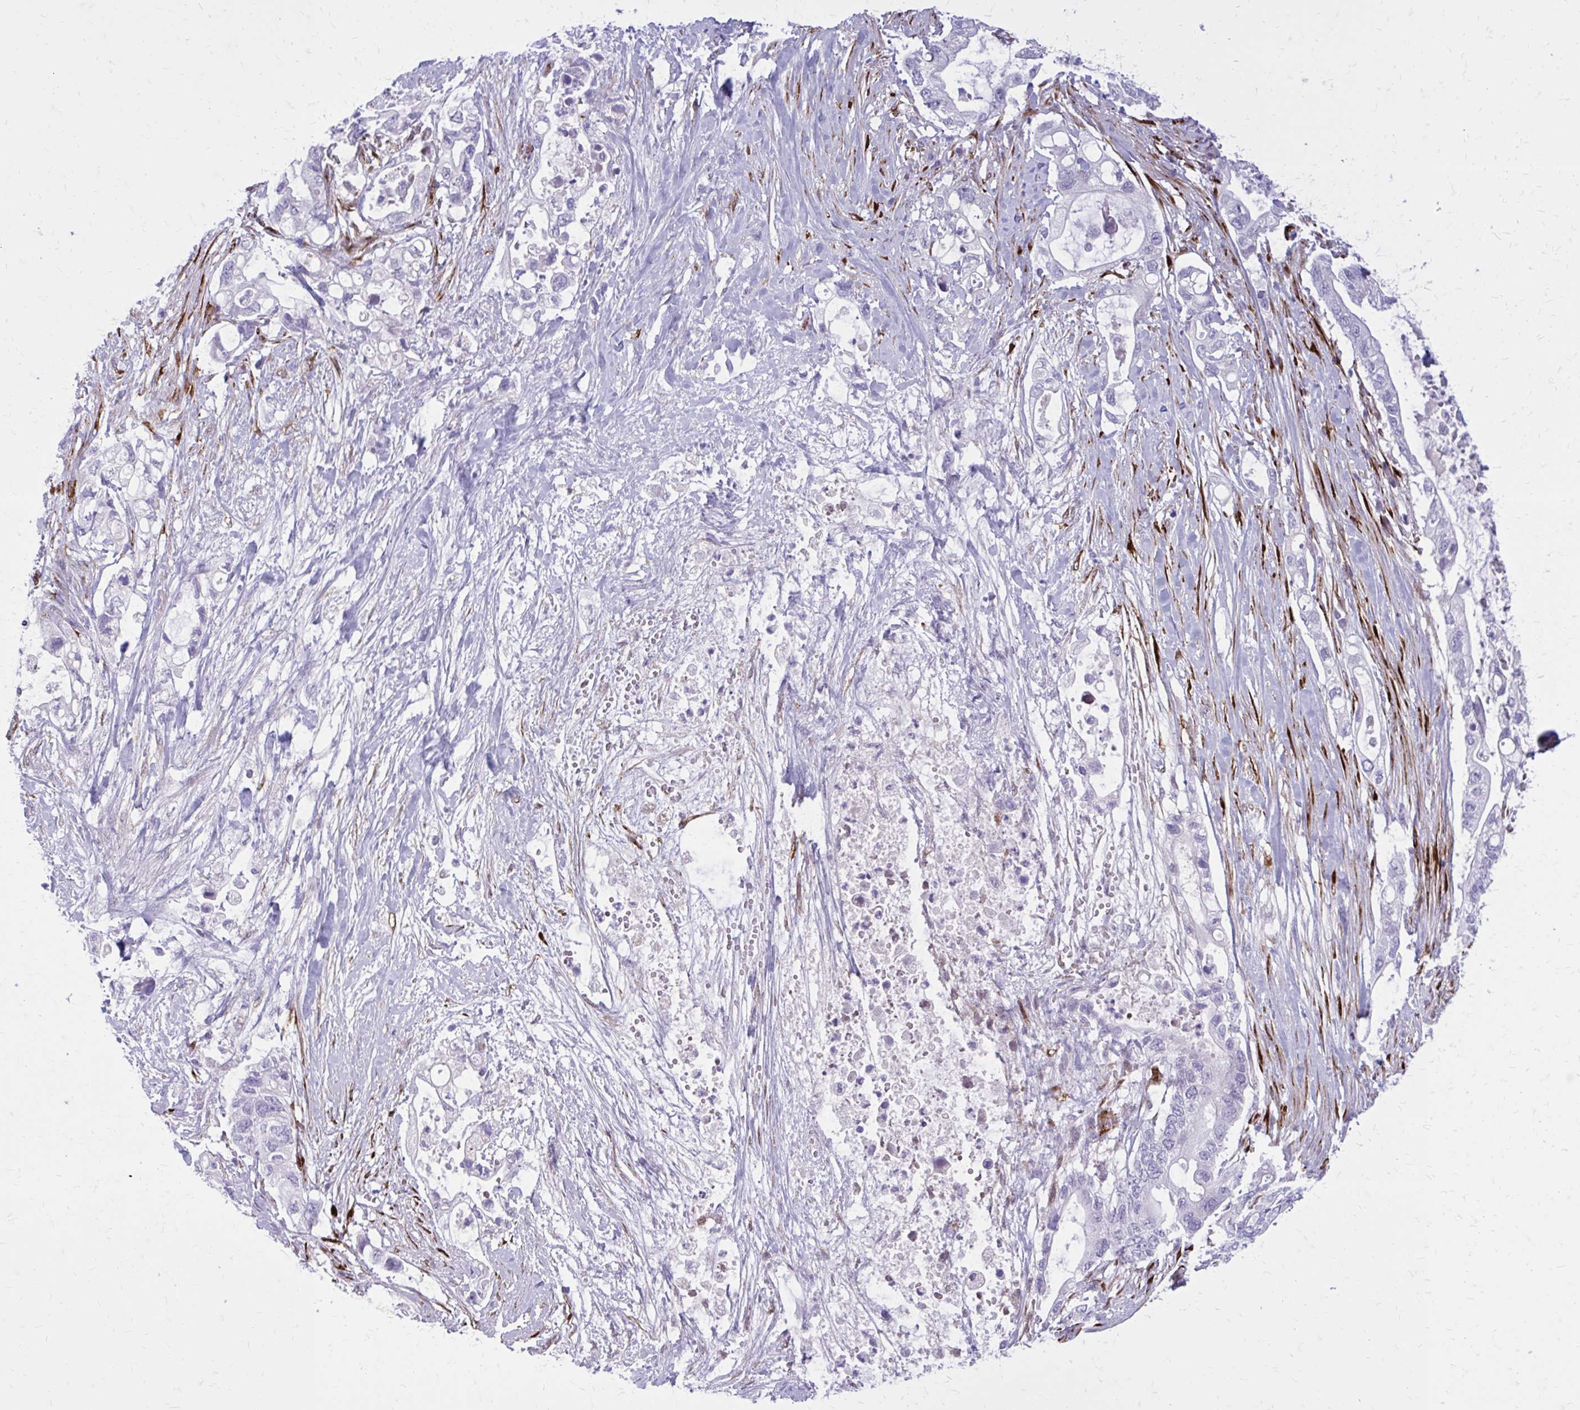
{"staining": {"intensity": "negative", "quantity": "none", "location": "none"}, "tissue": "pancreatic cancer", "cell_type": "Tumor cells", "image_type": "cancer", "snomed": [{"axis": "morphology", "description": "Adenocarcinoma, NOS"}, {"axis": "topography", "description": "Pancreas"}], "caption": "This is a micrograph of immunohistochemistry (IHC) staining of pancreatic adenocarcinoma, which shows no positivity in tumor cells.", "gene": "BEND5", "patient": {"sex": "female", "age": 72}}